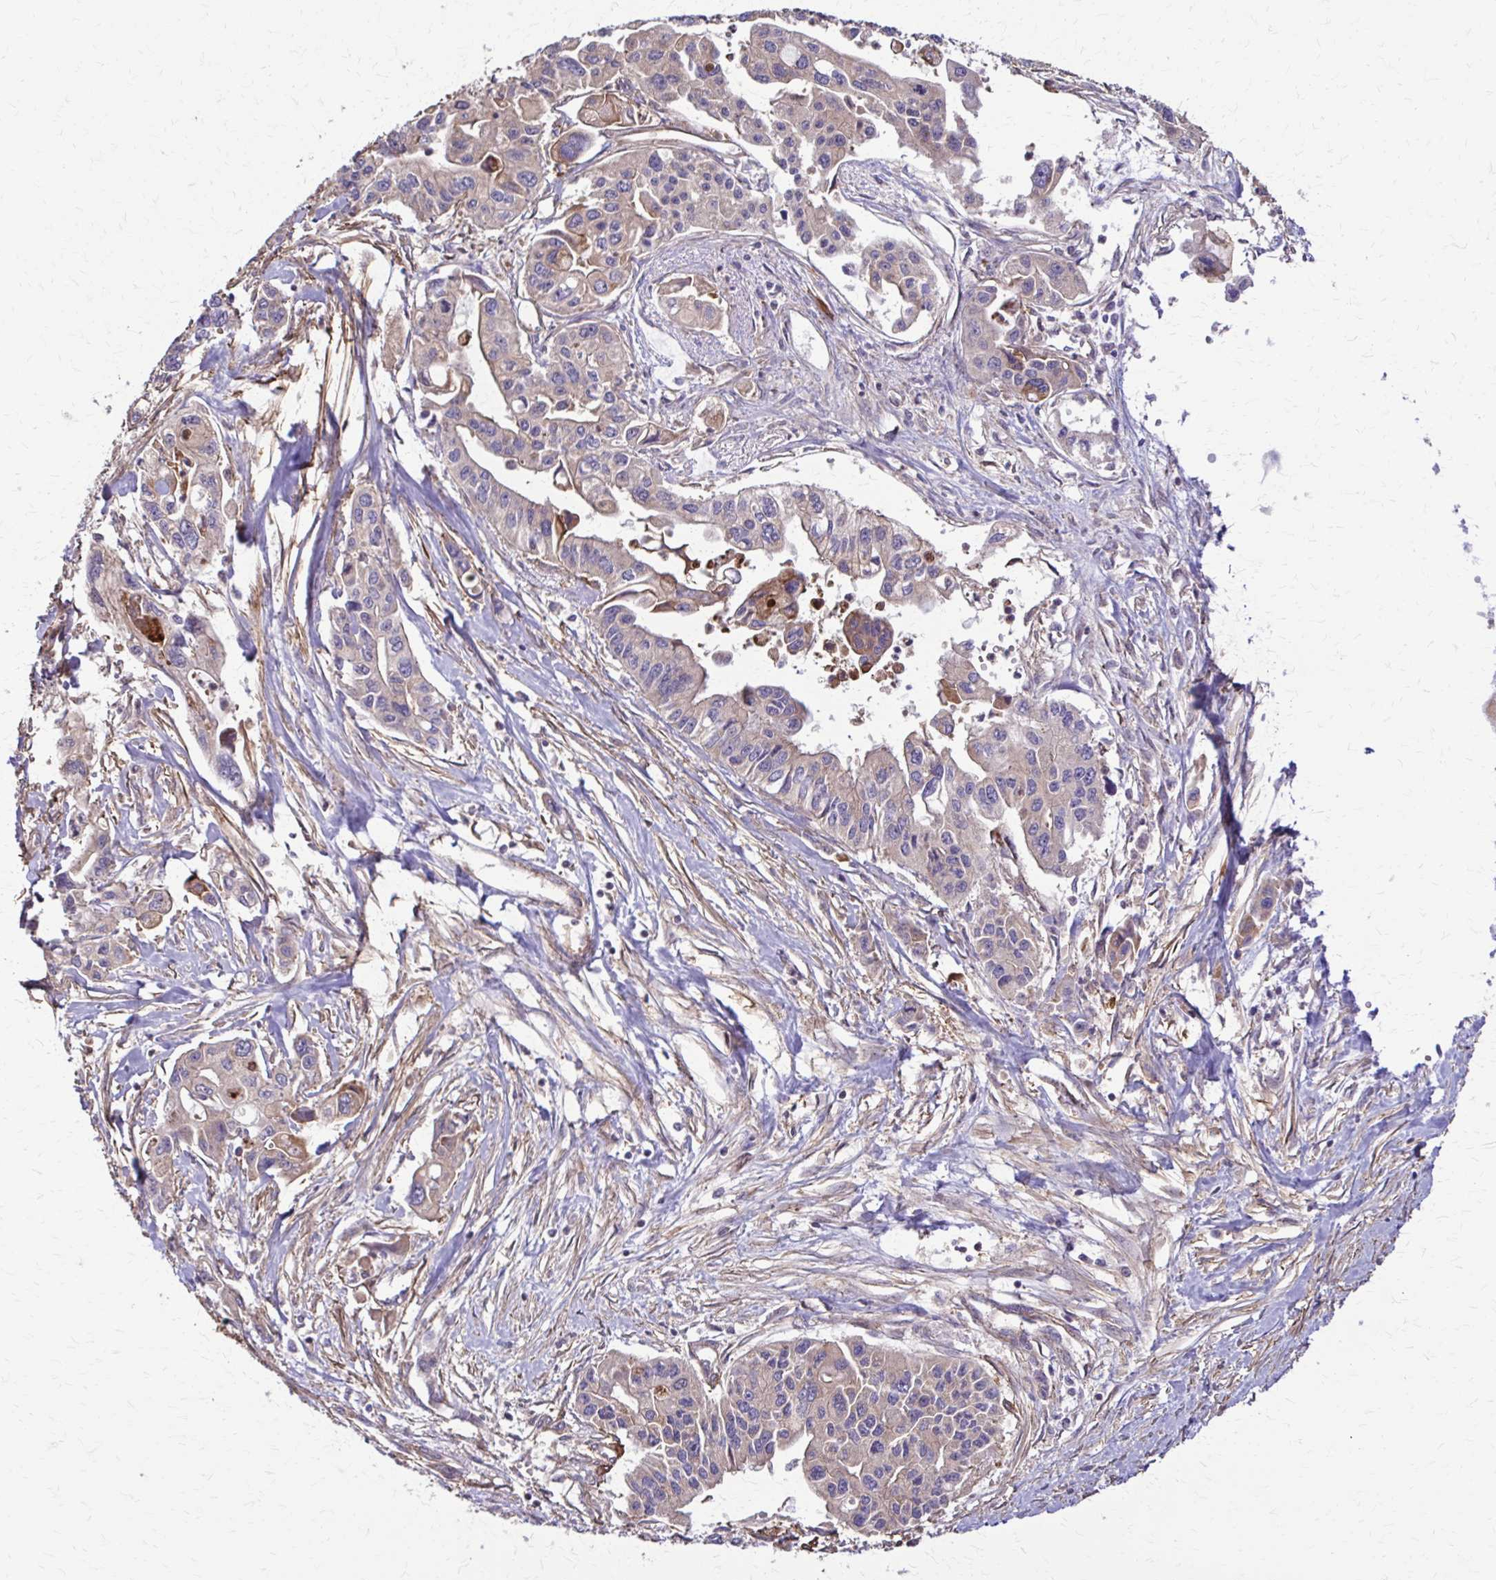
{"staining": {"intensity": "negative", "quantity": "none", "location": "none"}, "tissue": "pancreatic cancer", "cell_type": "Tumor cells", "image_type": "cancer", "snomed": [{"axis": "morphology", "description": "Adenocarcinoma, NOS"}, {"axis": "topography", "description": "Pancreas"}], "caption": "Immunohistochemistry image of neoplastic tissue: pancreatic cancer stained with DAB displays no significant protein expression in tumor cells.", "gene": "DSP", "patient": {"sex": "male", "age": 62}}